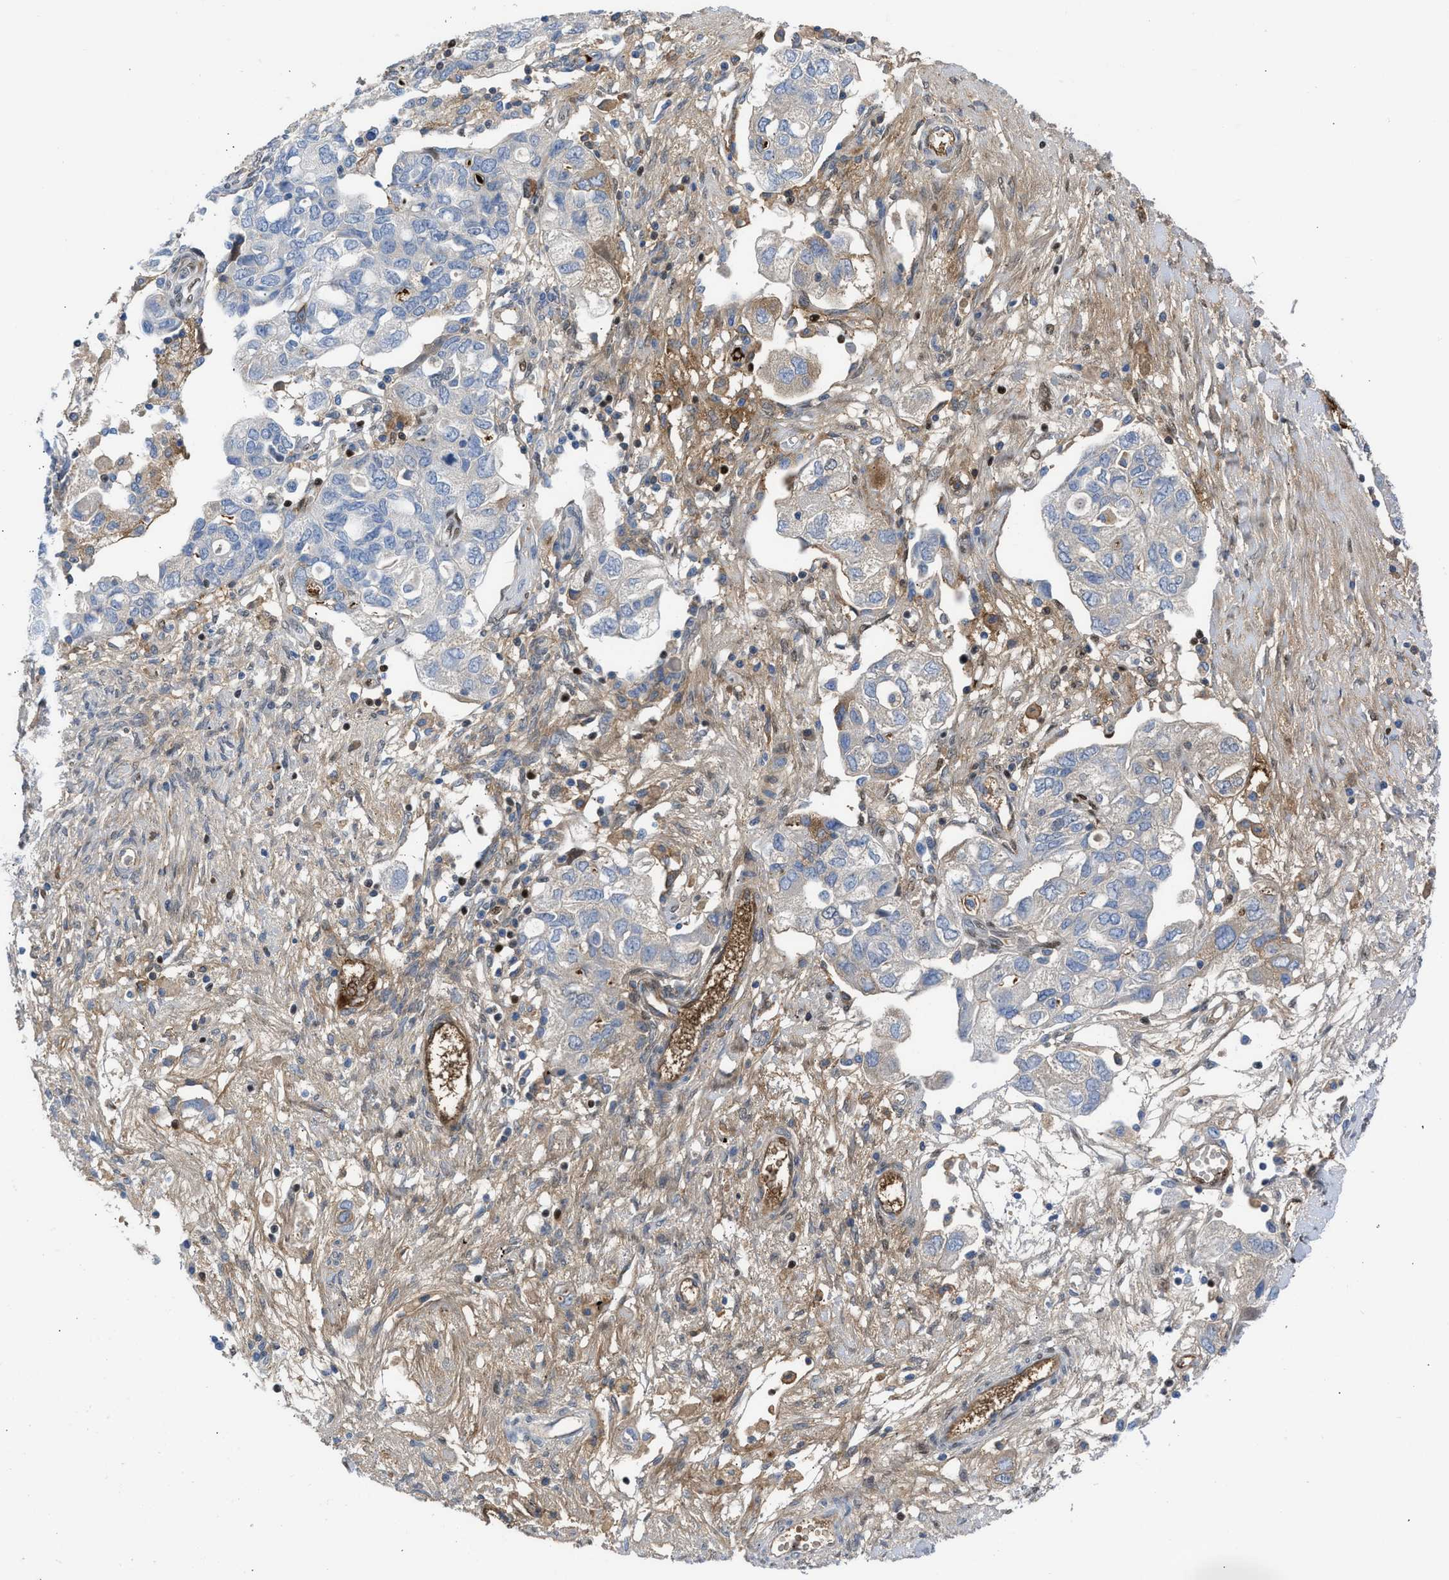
{"staining": {"intensity": "weak", "quantity": "<25%", "location": "cytoplasmic/membranous"}, "tissue": "ovarian cancer", "cell_type": "Tumor cells", "image_type": "cancer", "snomed": [{"axis": "morphology", "description": "Carcinoma, NOS"}, {"axis": "morphology", "description": "Cystadenocarcinoma, serous, NOS"}, {"axis": "topography", "description": "Ovary"}], "caption": "DAB immunohistochemical staining of human carcinoma (ovarian) displays no significant expression in tumor cells.", "gene": "LEF1", "patient": {"sex": "female", "age": 69}}